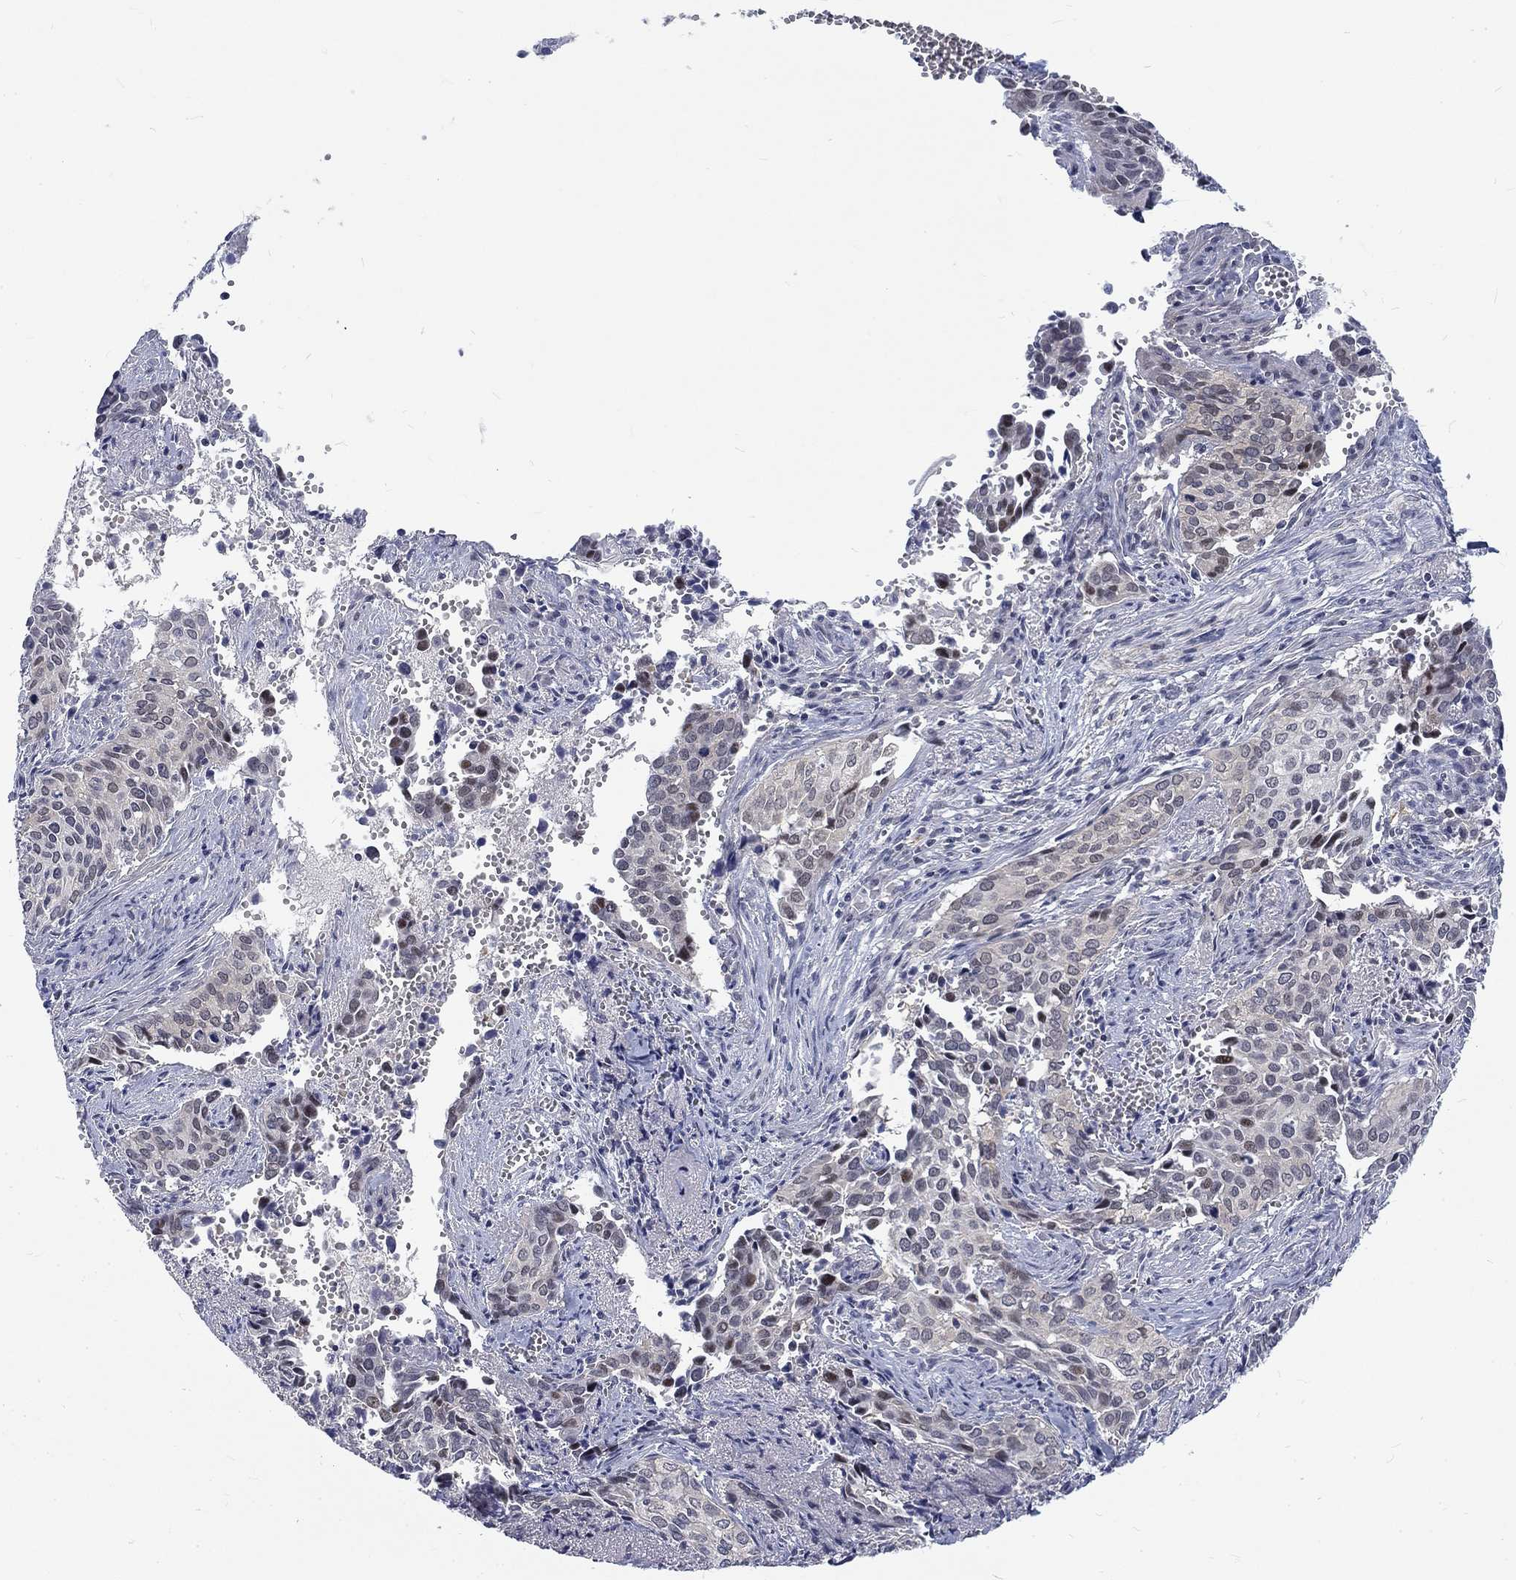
{"staining": {"intensity": "moderate", "quantity": "<25%", "location": "nuclear"}, "tissue": "cervical cancer", "cell_type": "Tumor cells", "image_type": "cancer", "snomed": [{"axis": "morphology", "description": "Squamous cell carcinoma, NOS"}, {"axis": "topography", "description": "Cervix"}], "caption": "Cervical cancer tissue displays moderate nuclear positivity in about <25% of tumor cells, visualized by immunohistochemistry.", "gene": "PHKA1", "patient": {"sex": "female", "age": 29}}